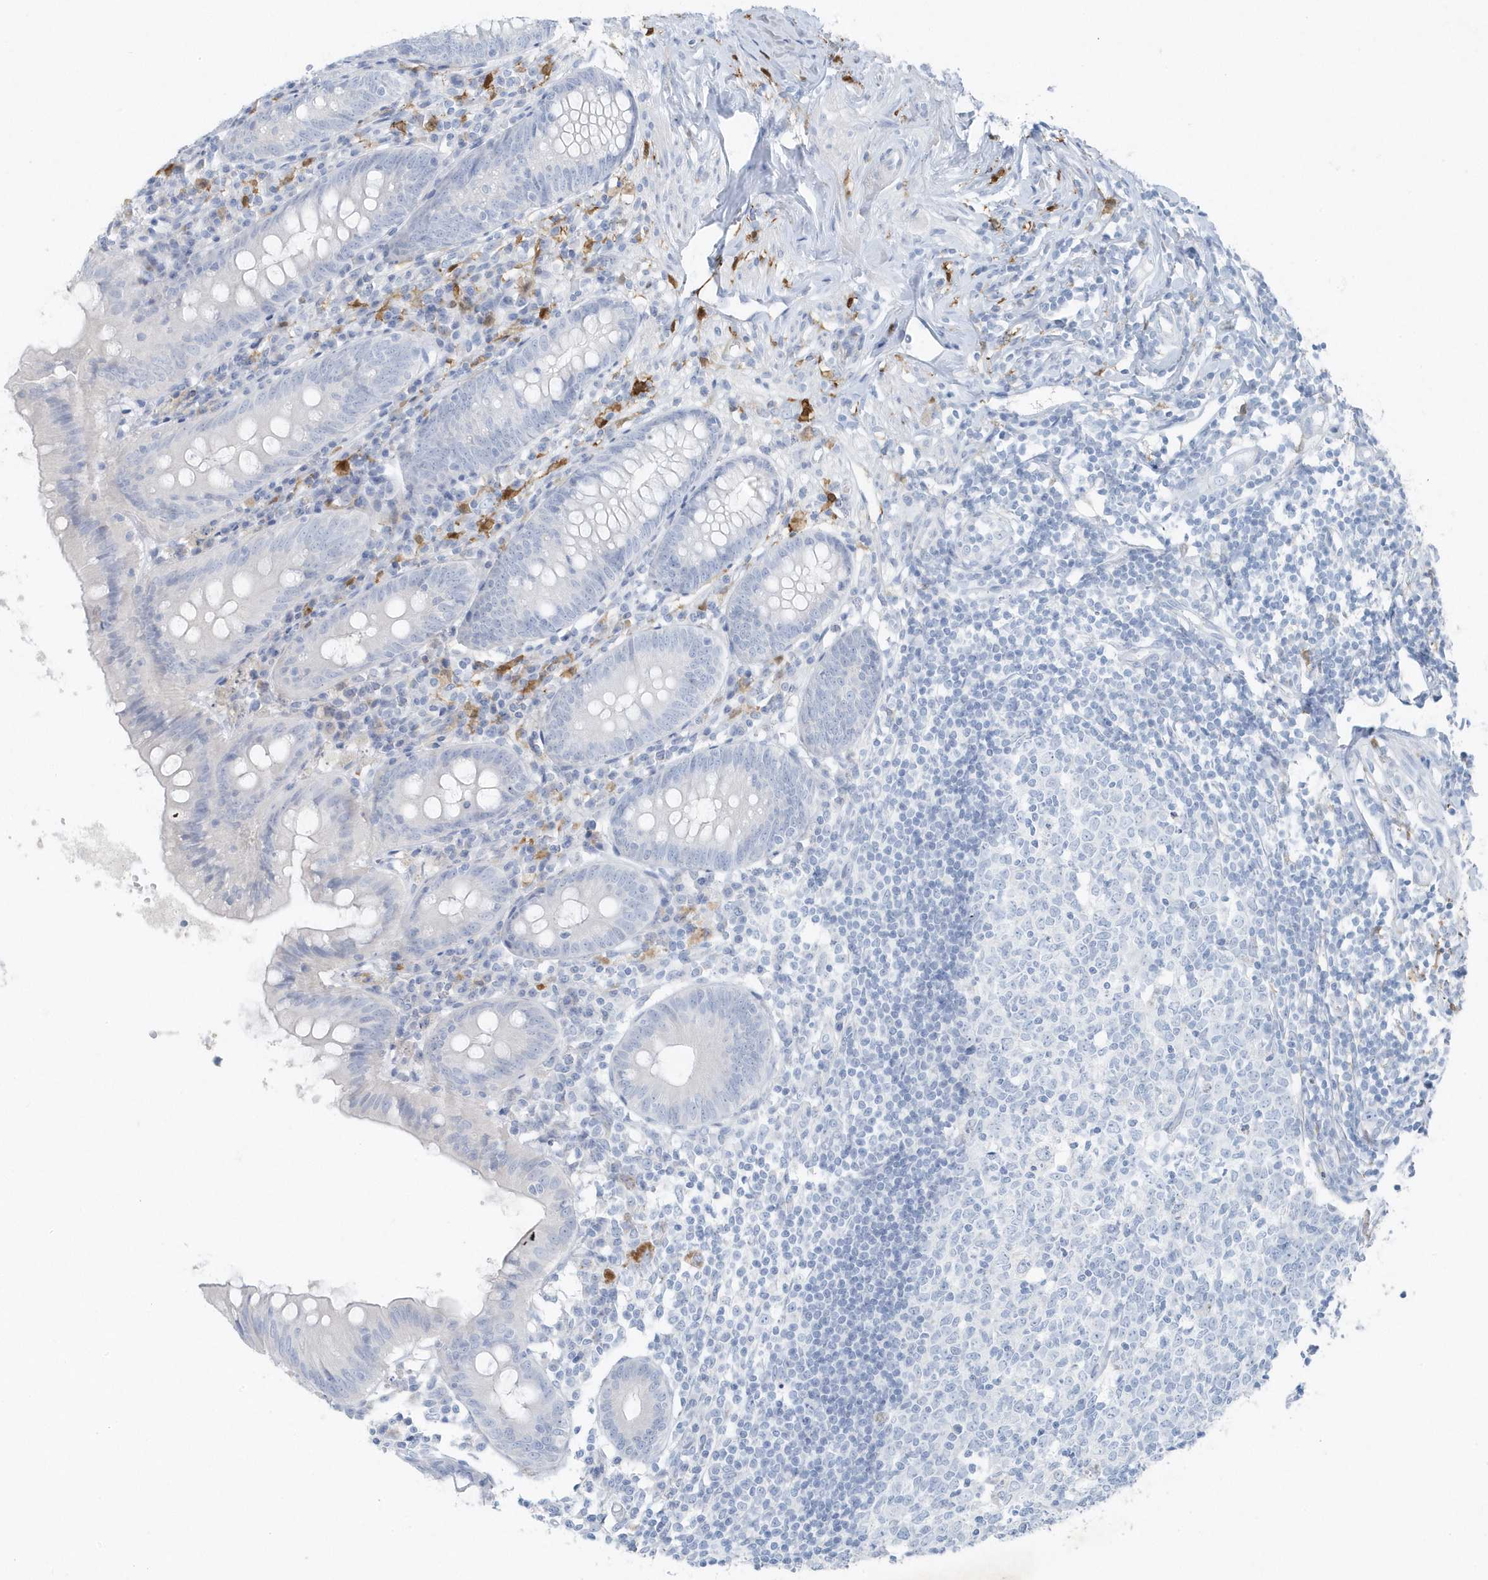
{"staining": {"intensity": "negative", "quantity": "none", "location": "none"}, "tissue": "appendix", "cell_type": "Glandular cells", "image_type": "normal", "snomed": [{"axis": "morphology", "description": "Normal tissue, NOS"}, {"axis": "topography", "description": "Appendix"}], "caption": "The immunohistochemistry image has no significant expression in glandular cells of appendix. Brightfield microscopy of immunohistochemistry (IHC) stained with DAB (3,3'-diaminobenzidine) (brown) and hematoxylin (blue), captured at high magnification.", "gene": "FAM98A", "patient": {"sex": "female", "age": 54}}